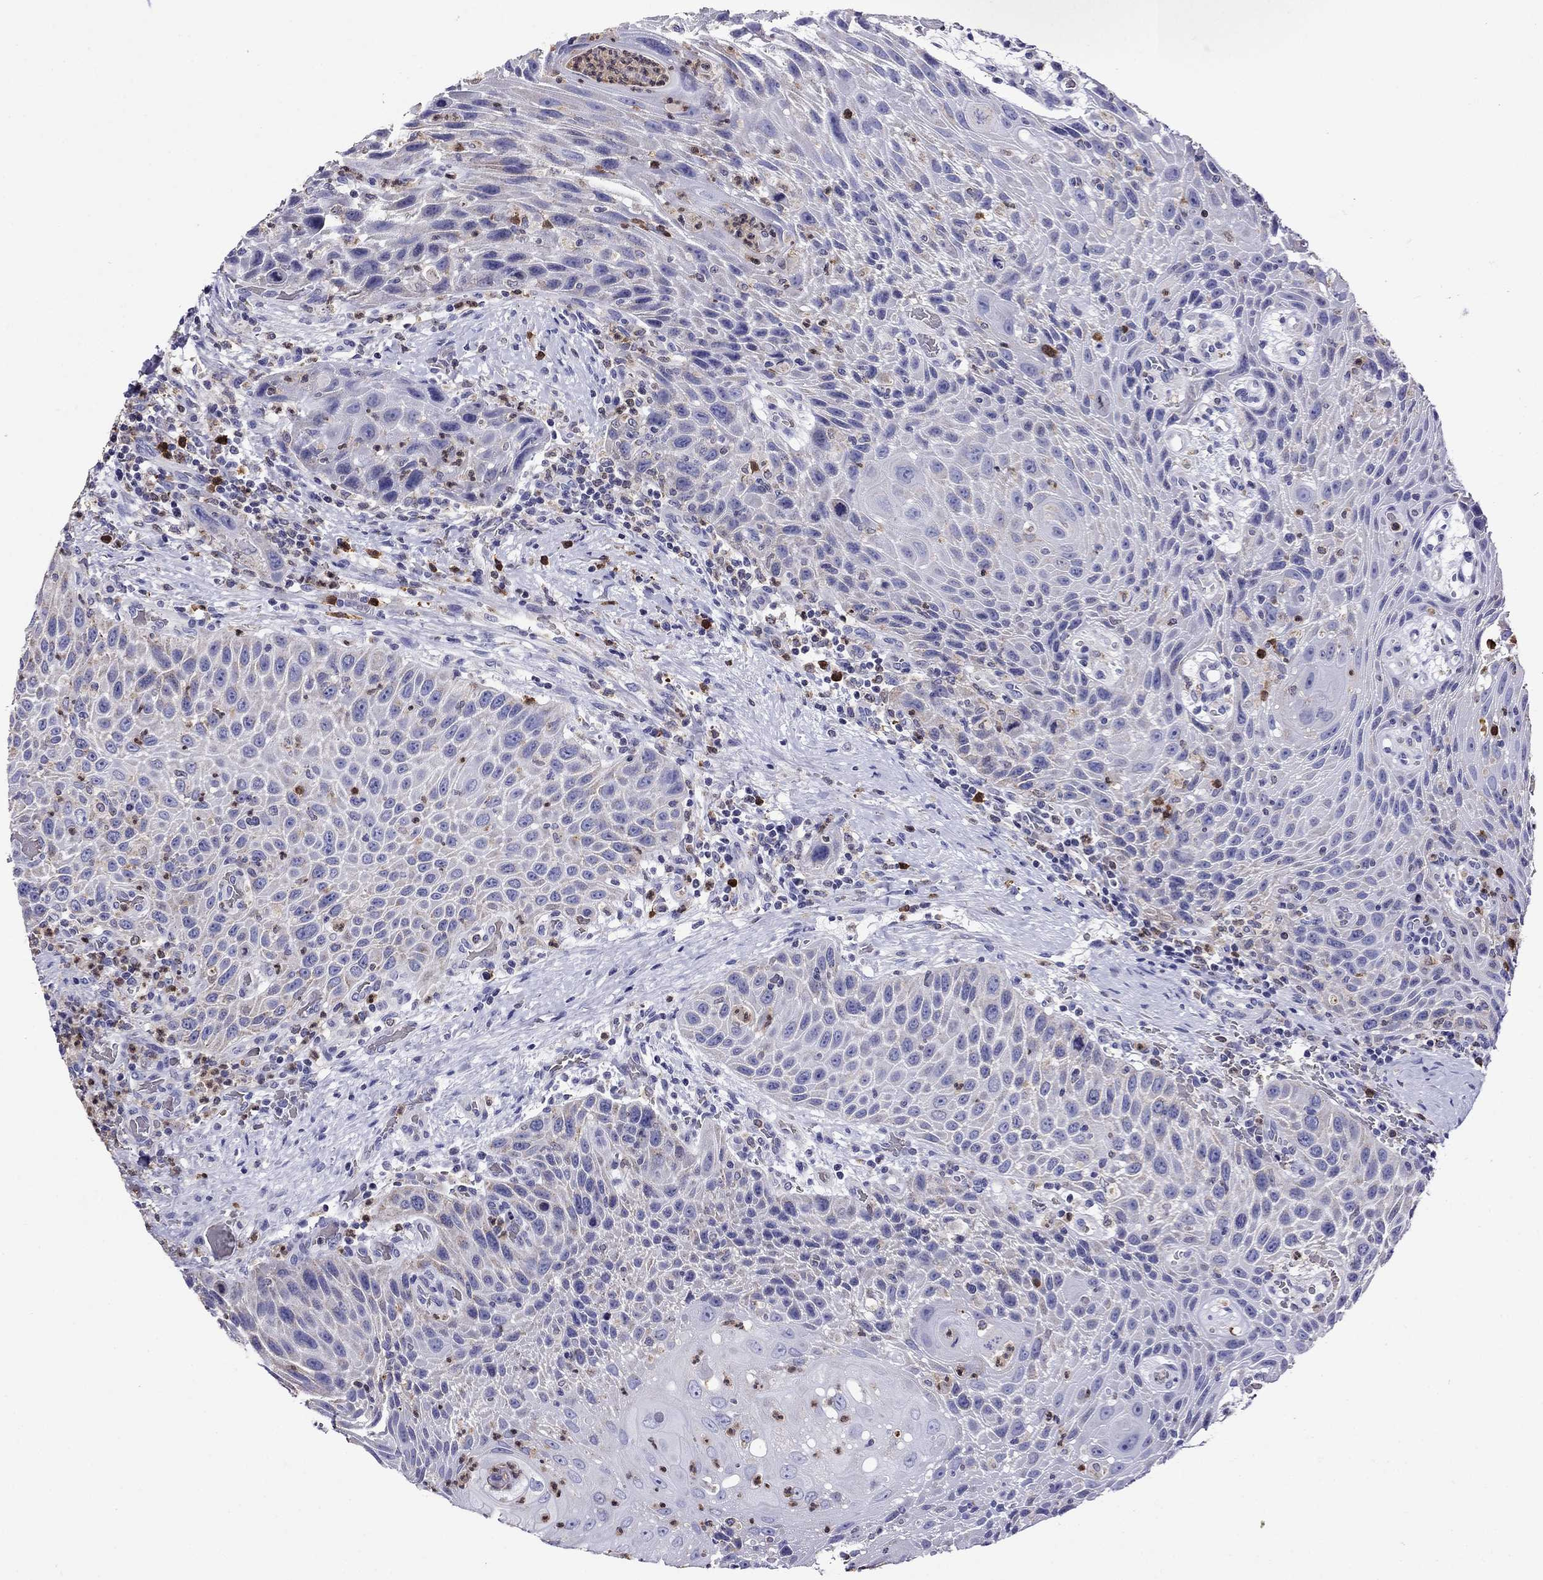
{"staining": {"intensity": "weak", "quantity": "<25%", "location": "cytoplasmic/membranous"}, "tissue": "head and neck cancer", "cell_type": "Tumor cells", "image_type": "cancer", "snomed": [{"axis": "morphology", "description": "Squamous cell carcinoma, NOS"}, {"axis": "topography", "description": "Head-Neck"}], "caption": "Photomicrograph shows no protein positivity in tumor cells of head and neck cancer (squamous cell carcinoma) tissue. (Immunohistochemistry, brightfield microscopy, high magnification).", "gene": "SCG2", "patient": {"sex": "male", "age": 69}}